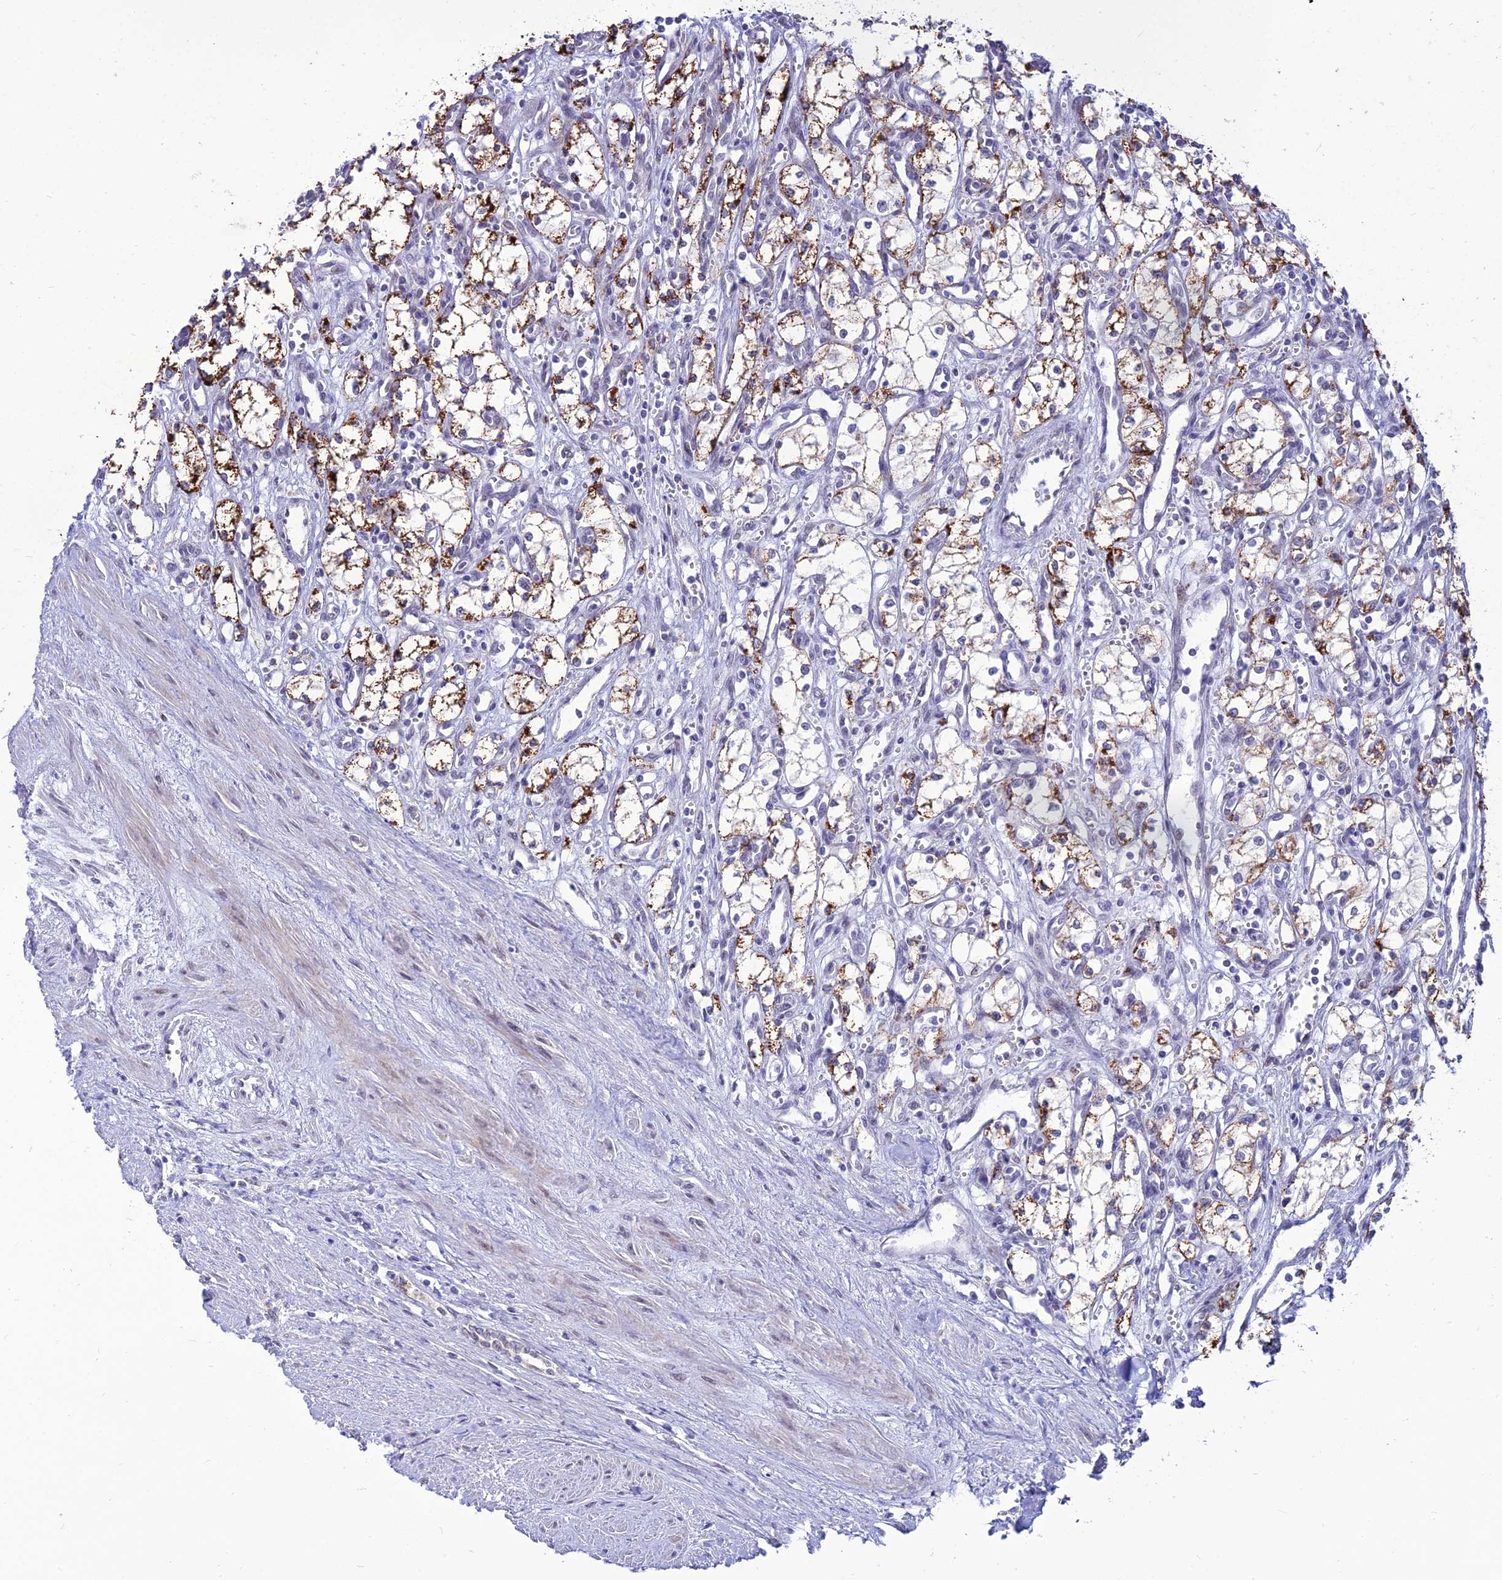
{"staining": {"intensity": "strong", "quantity": "25%-75%", "location": "cytoplasmic/membranous"}, "tissue": "renal cancer", "cell_type": "Tumor cells", "image_type": "cancer", "snomed": [{"axis": "morphology", "description": "Adenocarcinoma, NOS"}, {"axis": "topography", "description": "Kidney"}], "caption": "The micrograph exhibits immunohistochemical staining of renal cancer. There is strong cytoplasmic/membranous expression is present in approximately 25%-75% of tumor cells.", "gene": "C6orf163", "patient": {"sex": "male", "age": 59}}